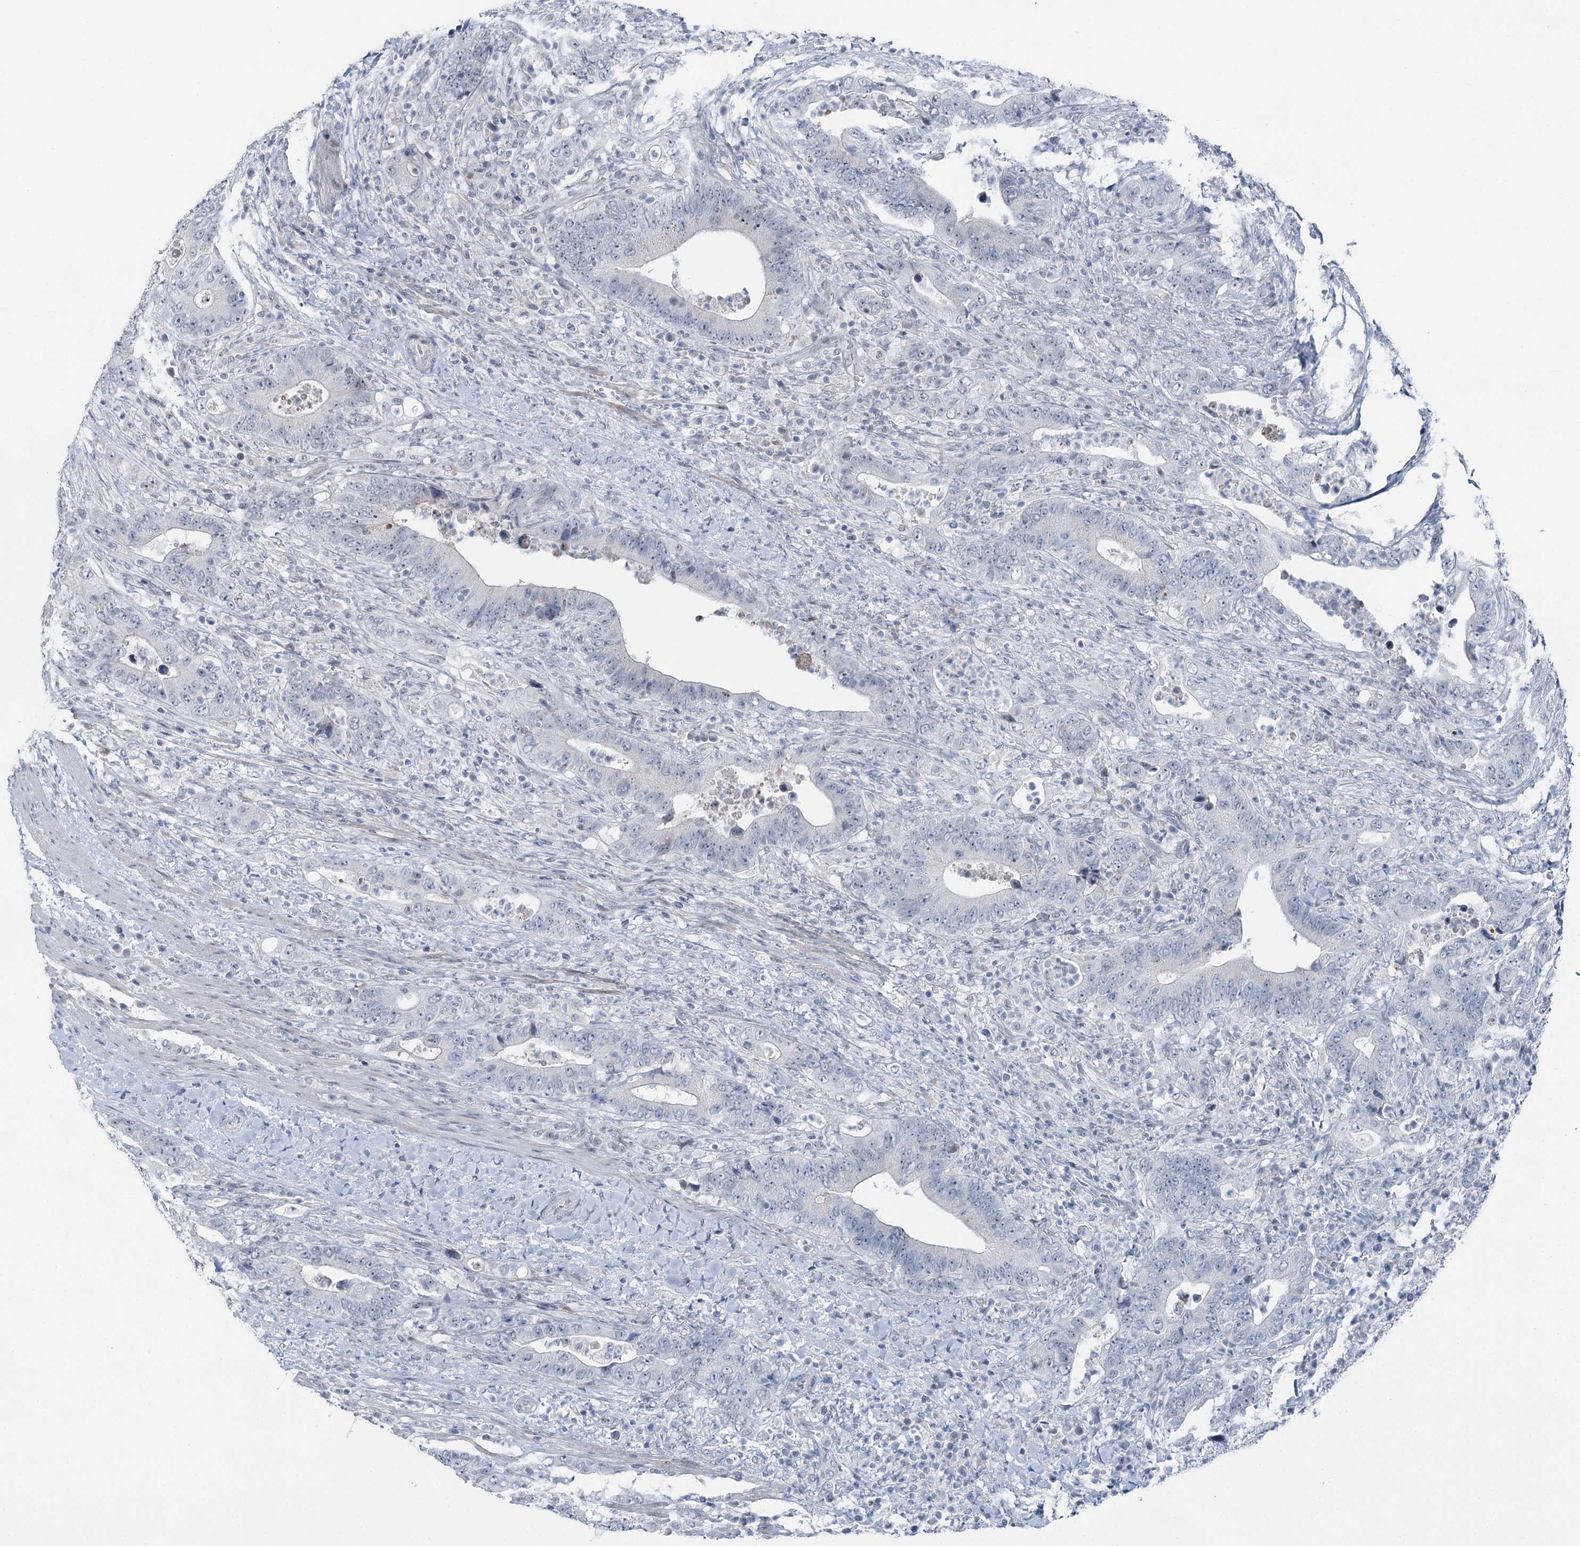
{"staining": {"intensity": "negative", "quantity": "none", "location": "none"}, "tissue": "colorectal cancer", "cell_type": "Tumor cells", "image_type": "cancer", "snomed": [{"axis": "morphology", "description": "Adenocarcinoma, NOS"}, {"axis": "topography", "description": "Colon"}], "caption": "An immunohistochemistry (IHC) micrograph of colorectal cancer is shown. There is no staining in tumor cells of colorectal cancer.", "gene": "STEEP1", "patient": {"sex": "female", "age": 75}}